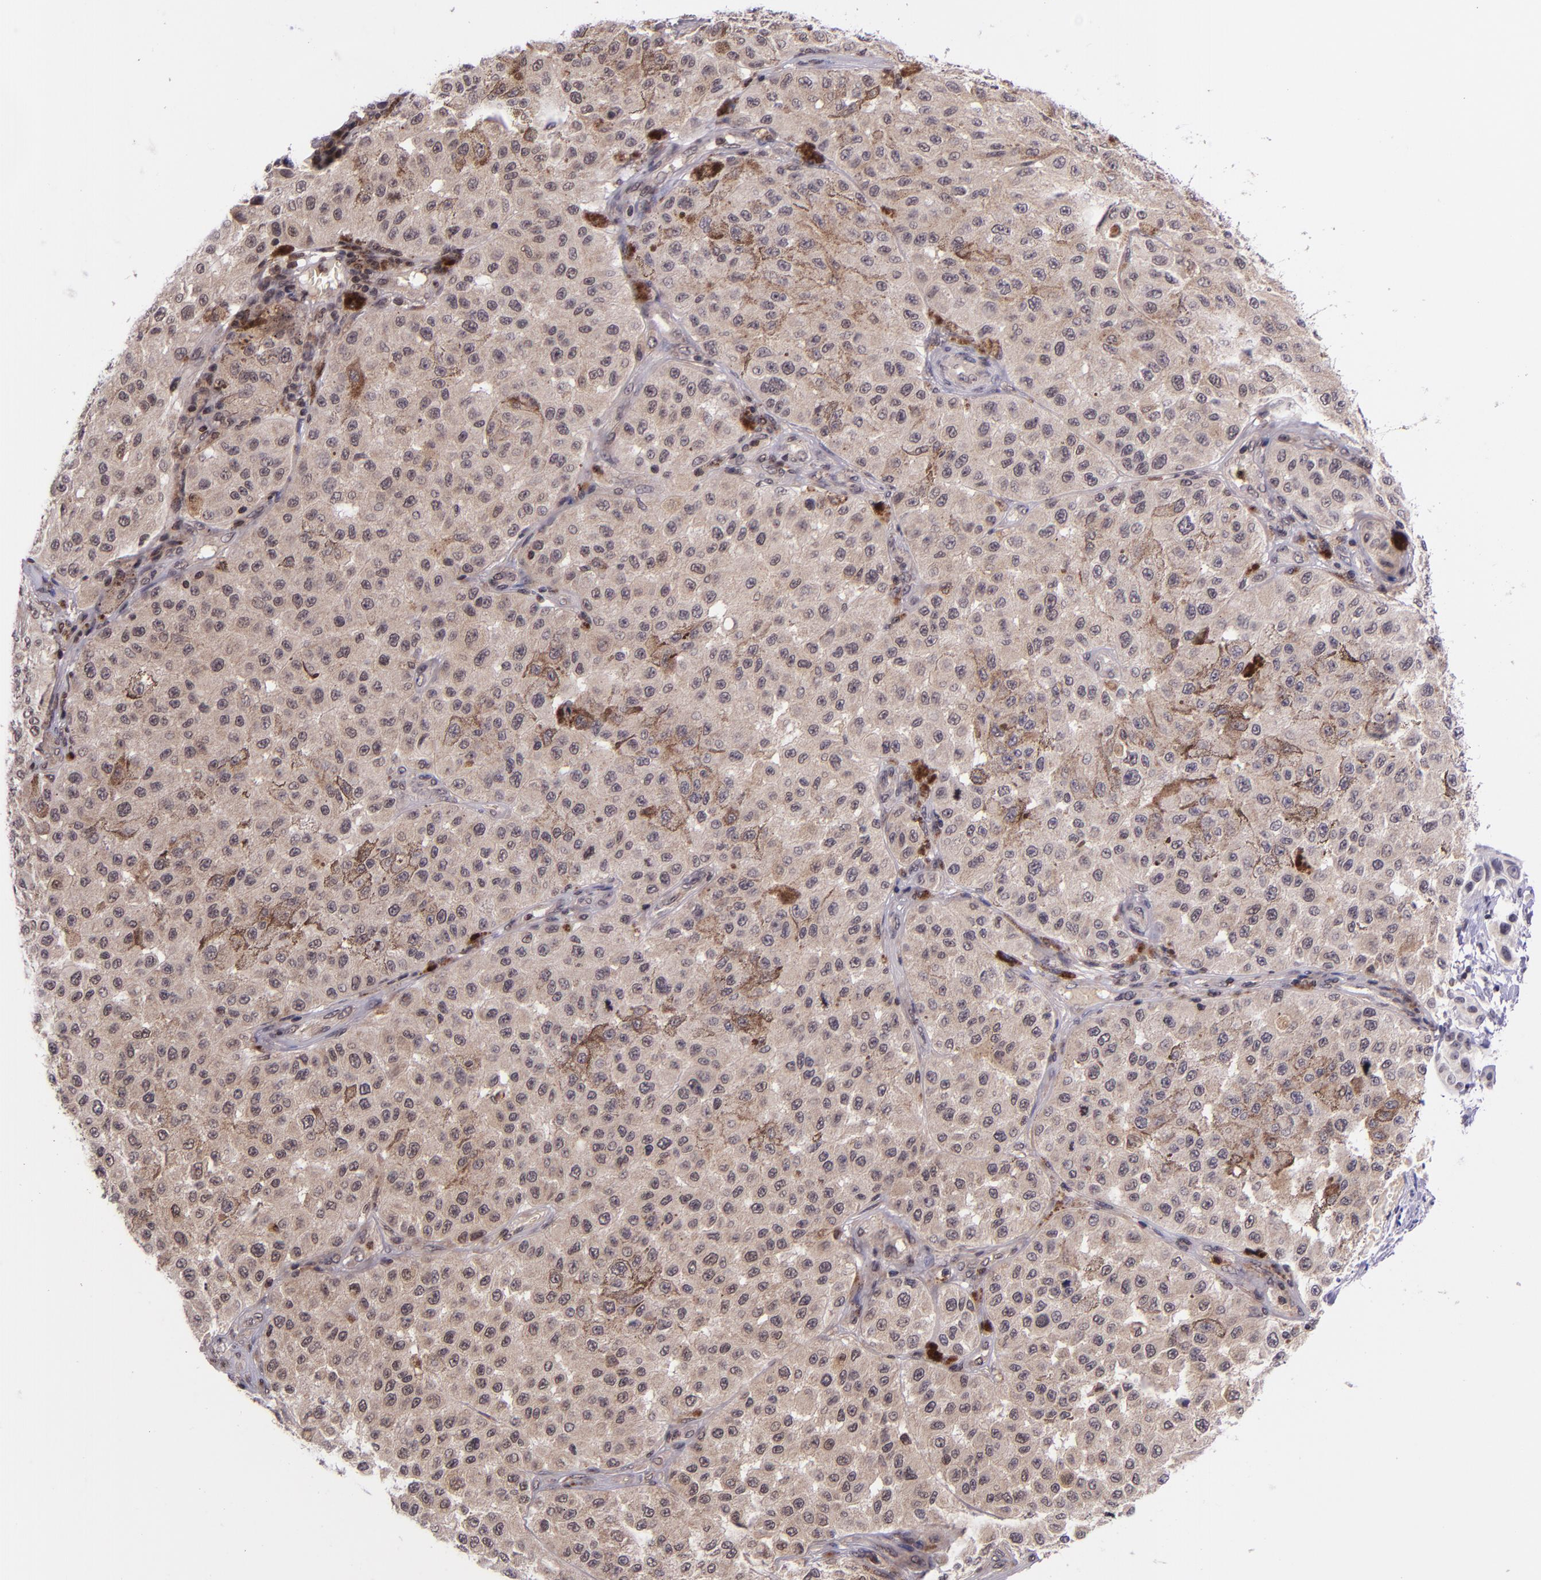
{"staining": {"intensity": "weak", "quantity": "<25%", "location": "cytoplasmic/membranous"}, "tissue": "melanoma", "cell_type": "Tumor cells", "image_type": "cancer", "snomed": [{"axis": "morphology", "description": "Malignant melanoma, NOS"}, {"axis": "topography", "description": "Skin"}], "caption": "Immunohistochemistry histopathology image of malignant melanoma stained for a protein (brown), which shows no staining in tumor cells.", "gene": "SELL", "patient": {"sex": "female", "age": 64}}